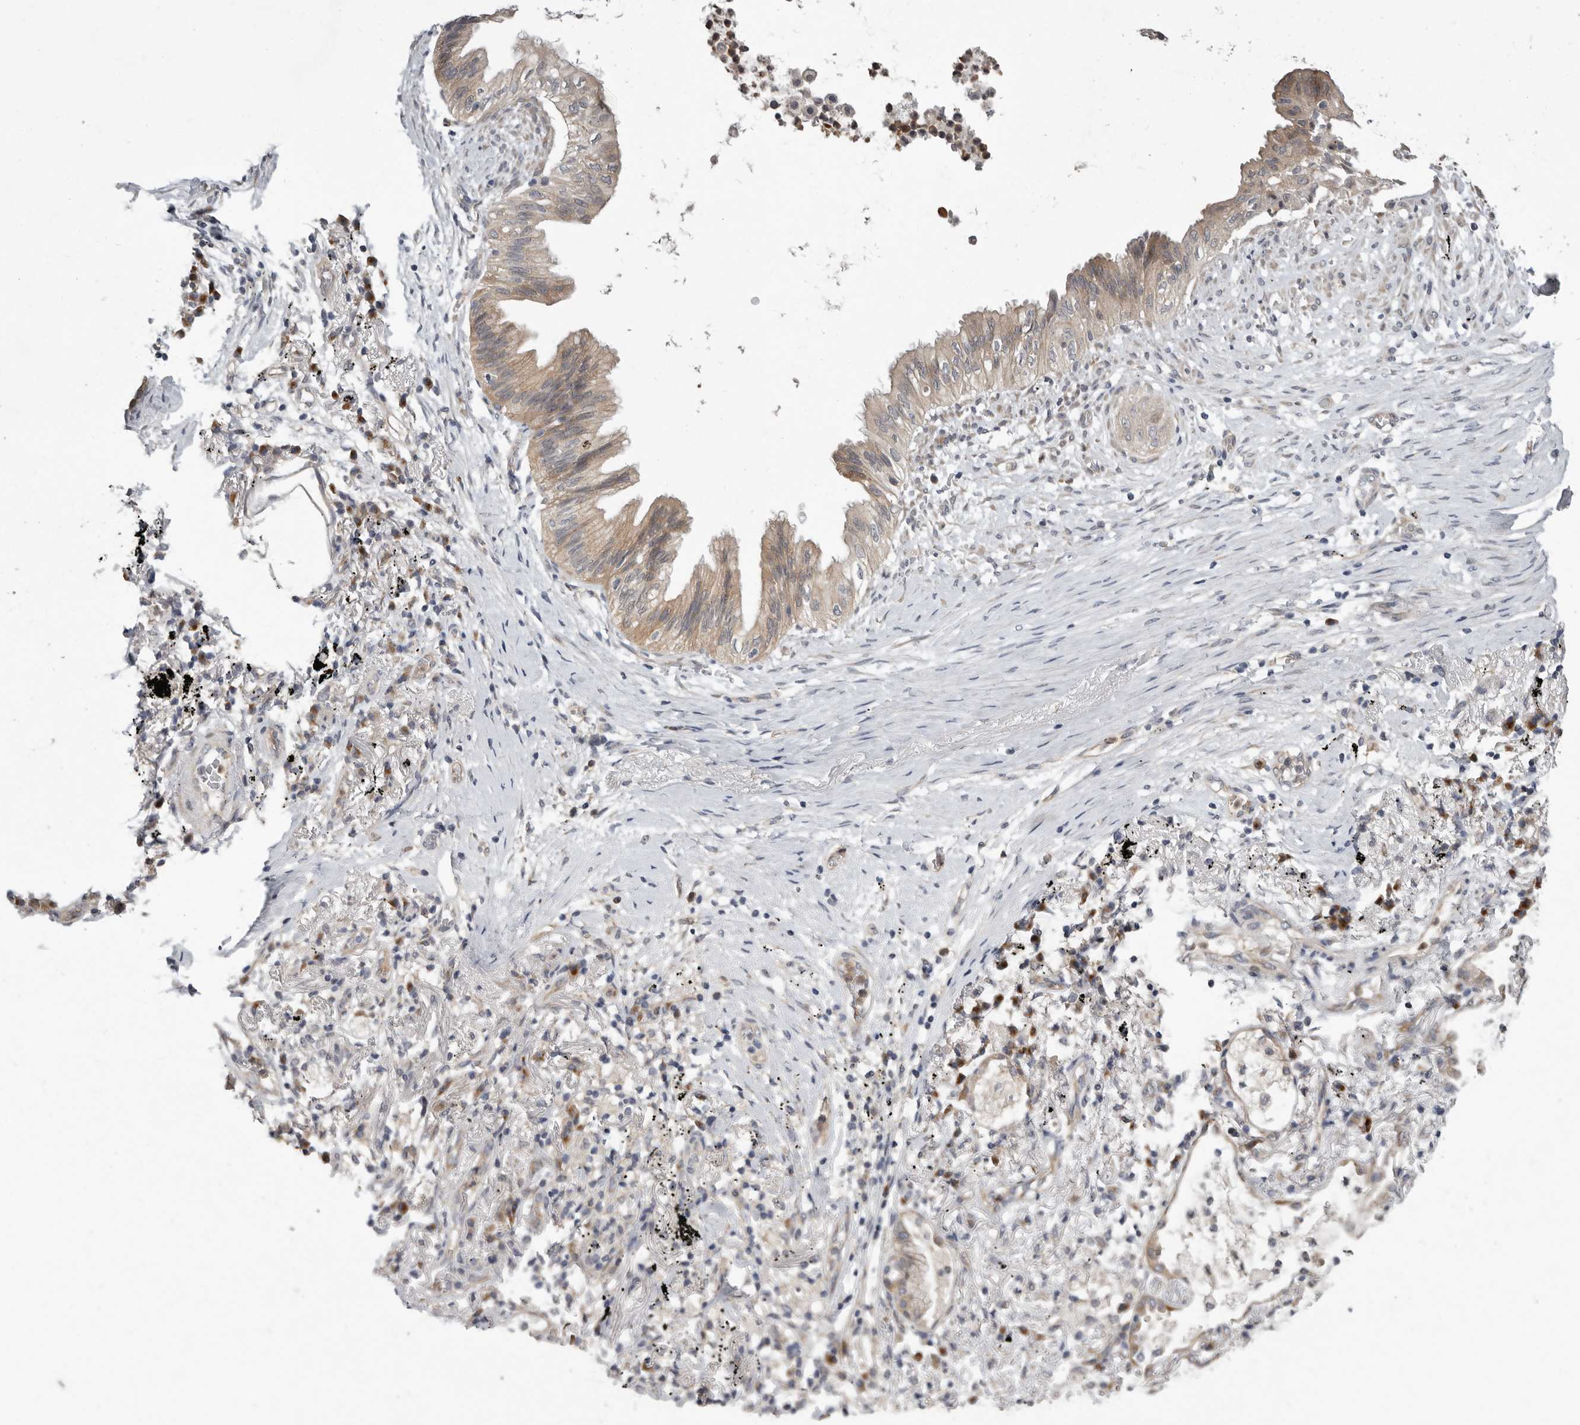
{"staining": {"intensity": "moderate", "quantity": "<25%", "location": "cytoplasmic/membranous"}, "tissue": "lung cancer", "cell_type": "Tumor cells", "image_type": "cancer", "snomed": [{"axis": "morphology", "description": "Adenocarcinoma, NOS"}, {"axis": "topography", "description": "Lung"}], "caption": "Adenocarcinoma (lung) tissue reveals moderate cytoplasmic/membranous positivity in about <25% of tumor cells", "gene": "RALGPS2", "patient": {"sex": "female", "age": 70}}